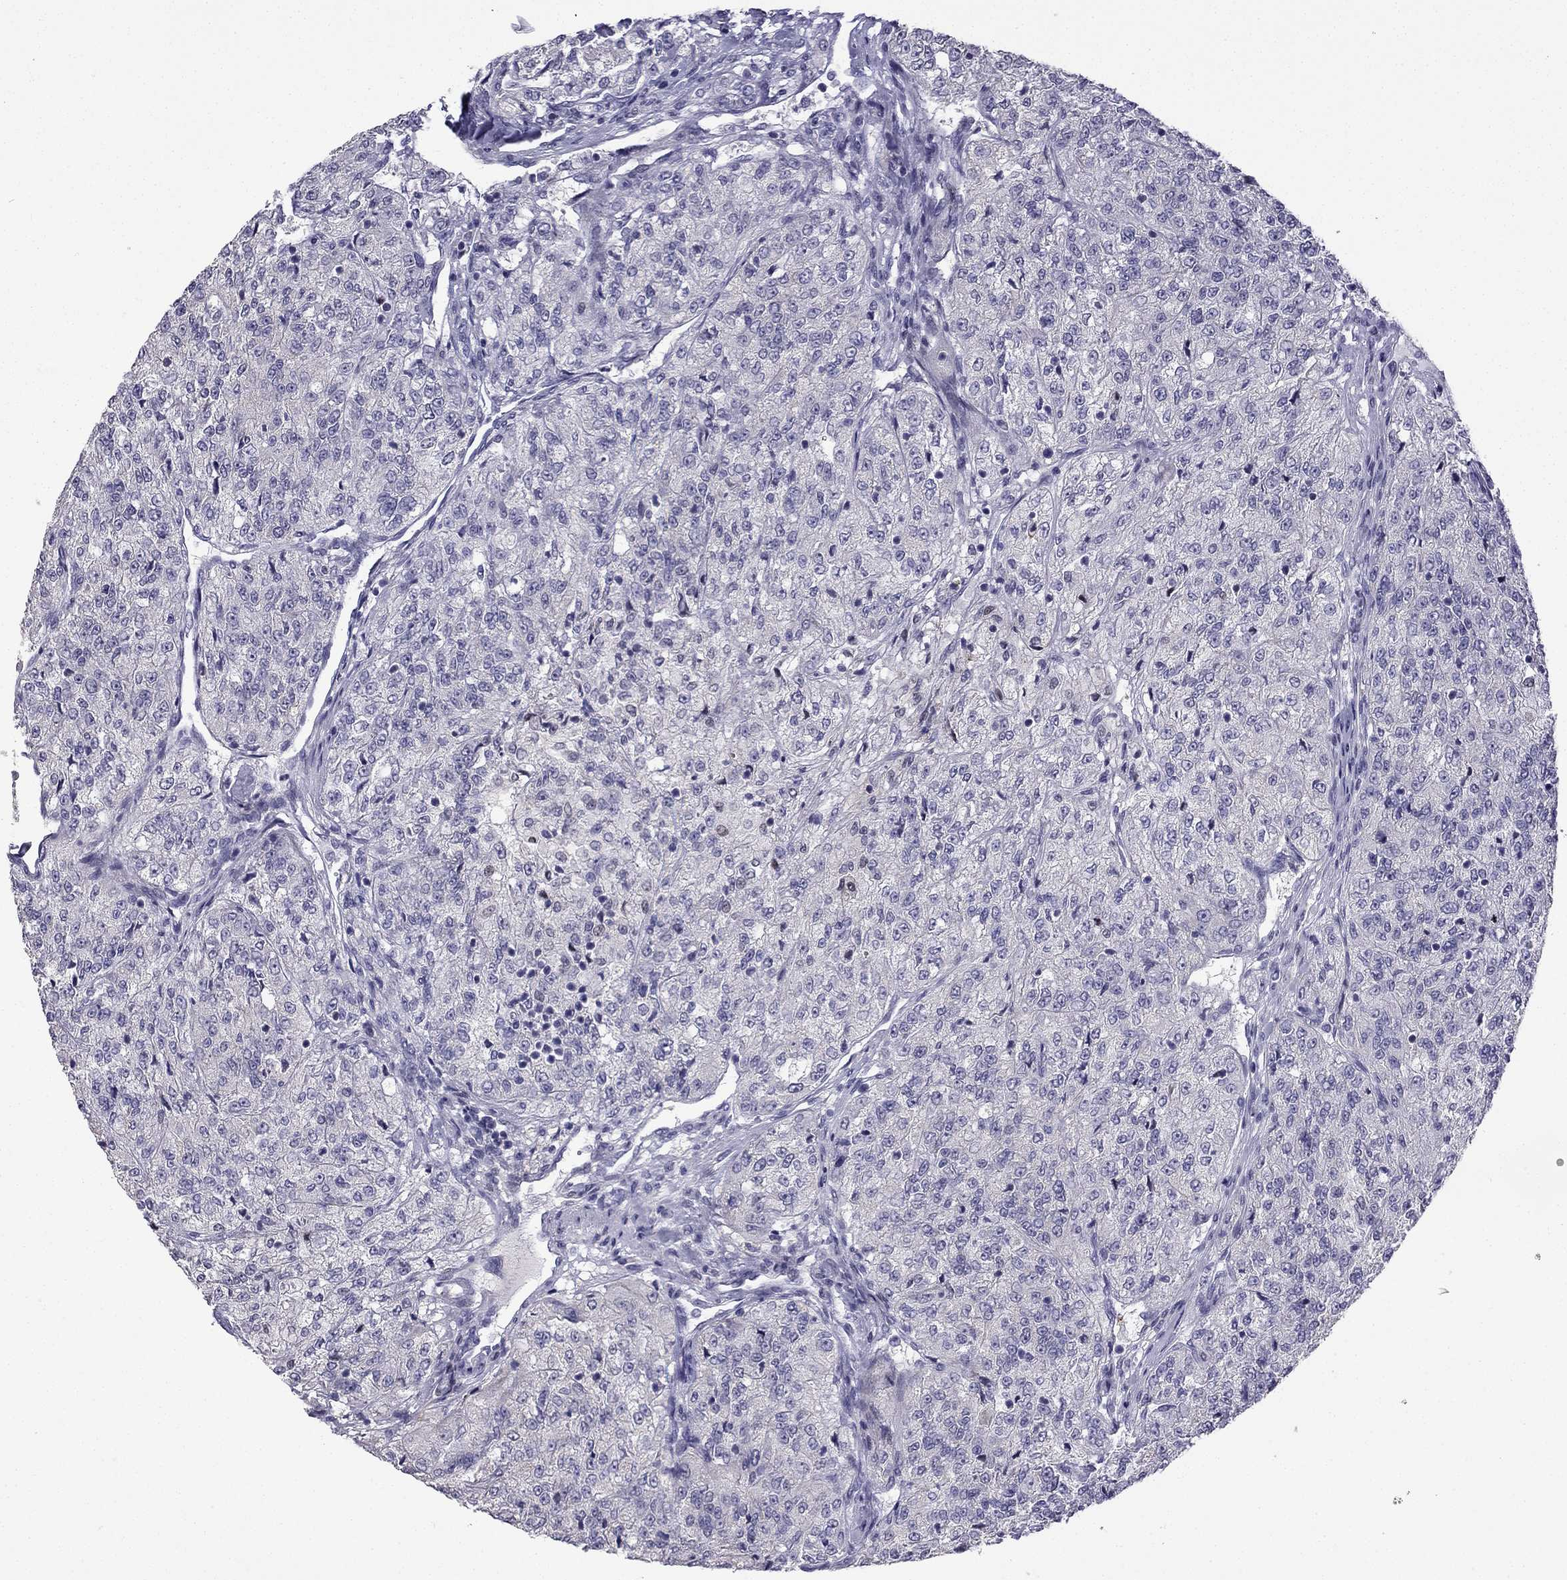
{"staining": {"intensity": "negative", "quantity": "none", "location": "none"}, "tissue": "renal cancer", "cell_type": "Tumor cells", "image_type": "cancer", "snomed": [{"axis": "morphology", "description": "Adenocarcinoma, NOS"}, {"axis": "topography", "description": "Kidney"}], "caption": "A histopathology image of renal adenocarcinoma stained for a protein shows no brown staining in tumor cells. (IHC, brightfield microscopy, high magnification).", "gene": "CFAP70", "patient": {"sex": "female", "age": 63}}